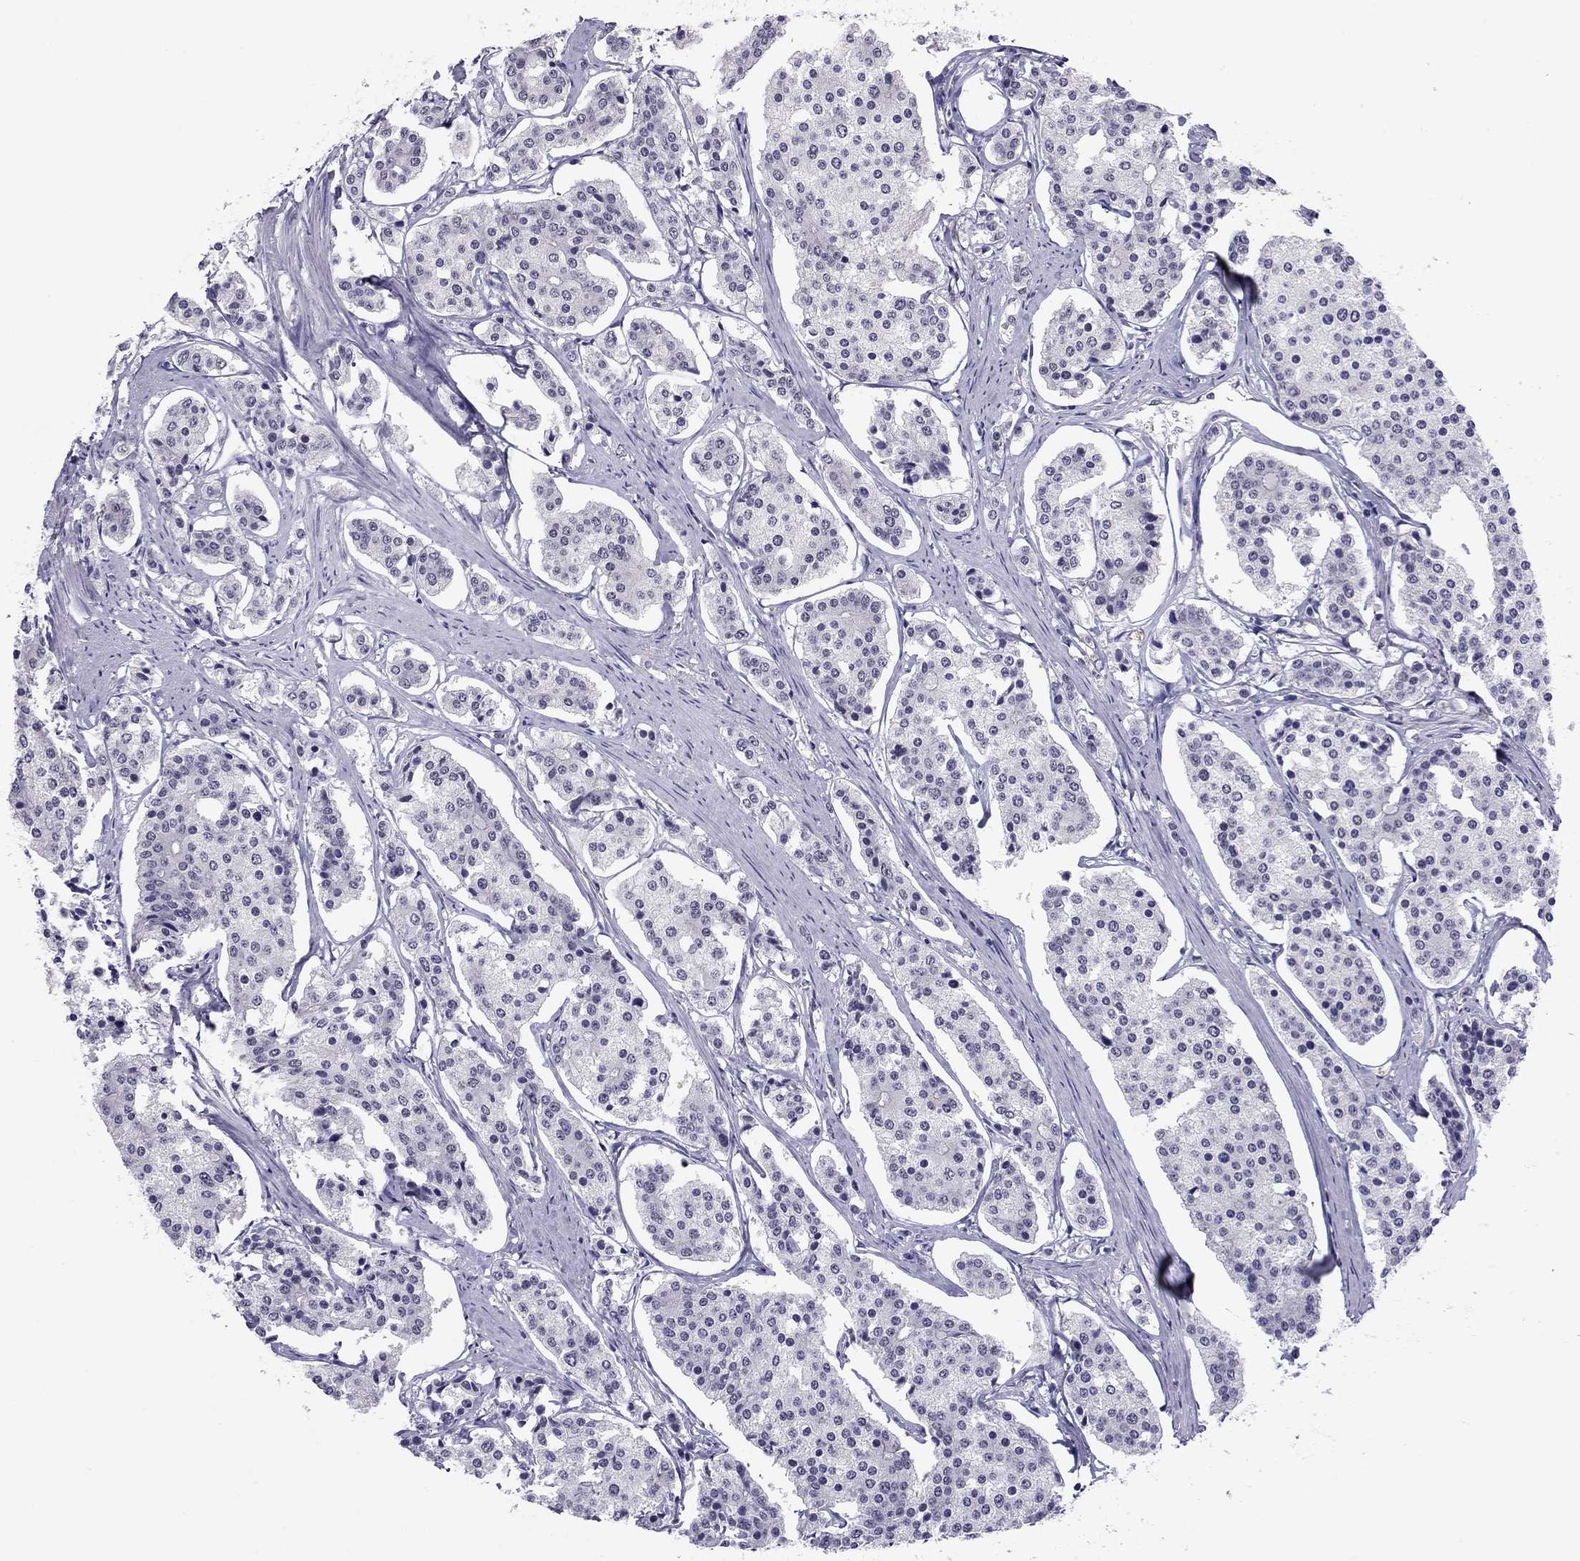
{"staining": {"intensity": "negative", "quantity": "none", "location": "none"}, "tissue": "carcinoid", "cell_type": "Tumor cells", "image_type": "cancer", "snomed": [{"axis": "morphology", "description": "Carcinoid, malignant, NOS"}, {"axis": "topography", "description": "Small intestine"}], "caption": "Carcinoid was stained to show a protein in brown. There is no significant positivity in tumor cells.", "gene": "DOT1L", "patient": {"sex": "female", "age": 65}}